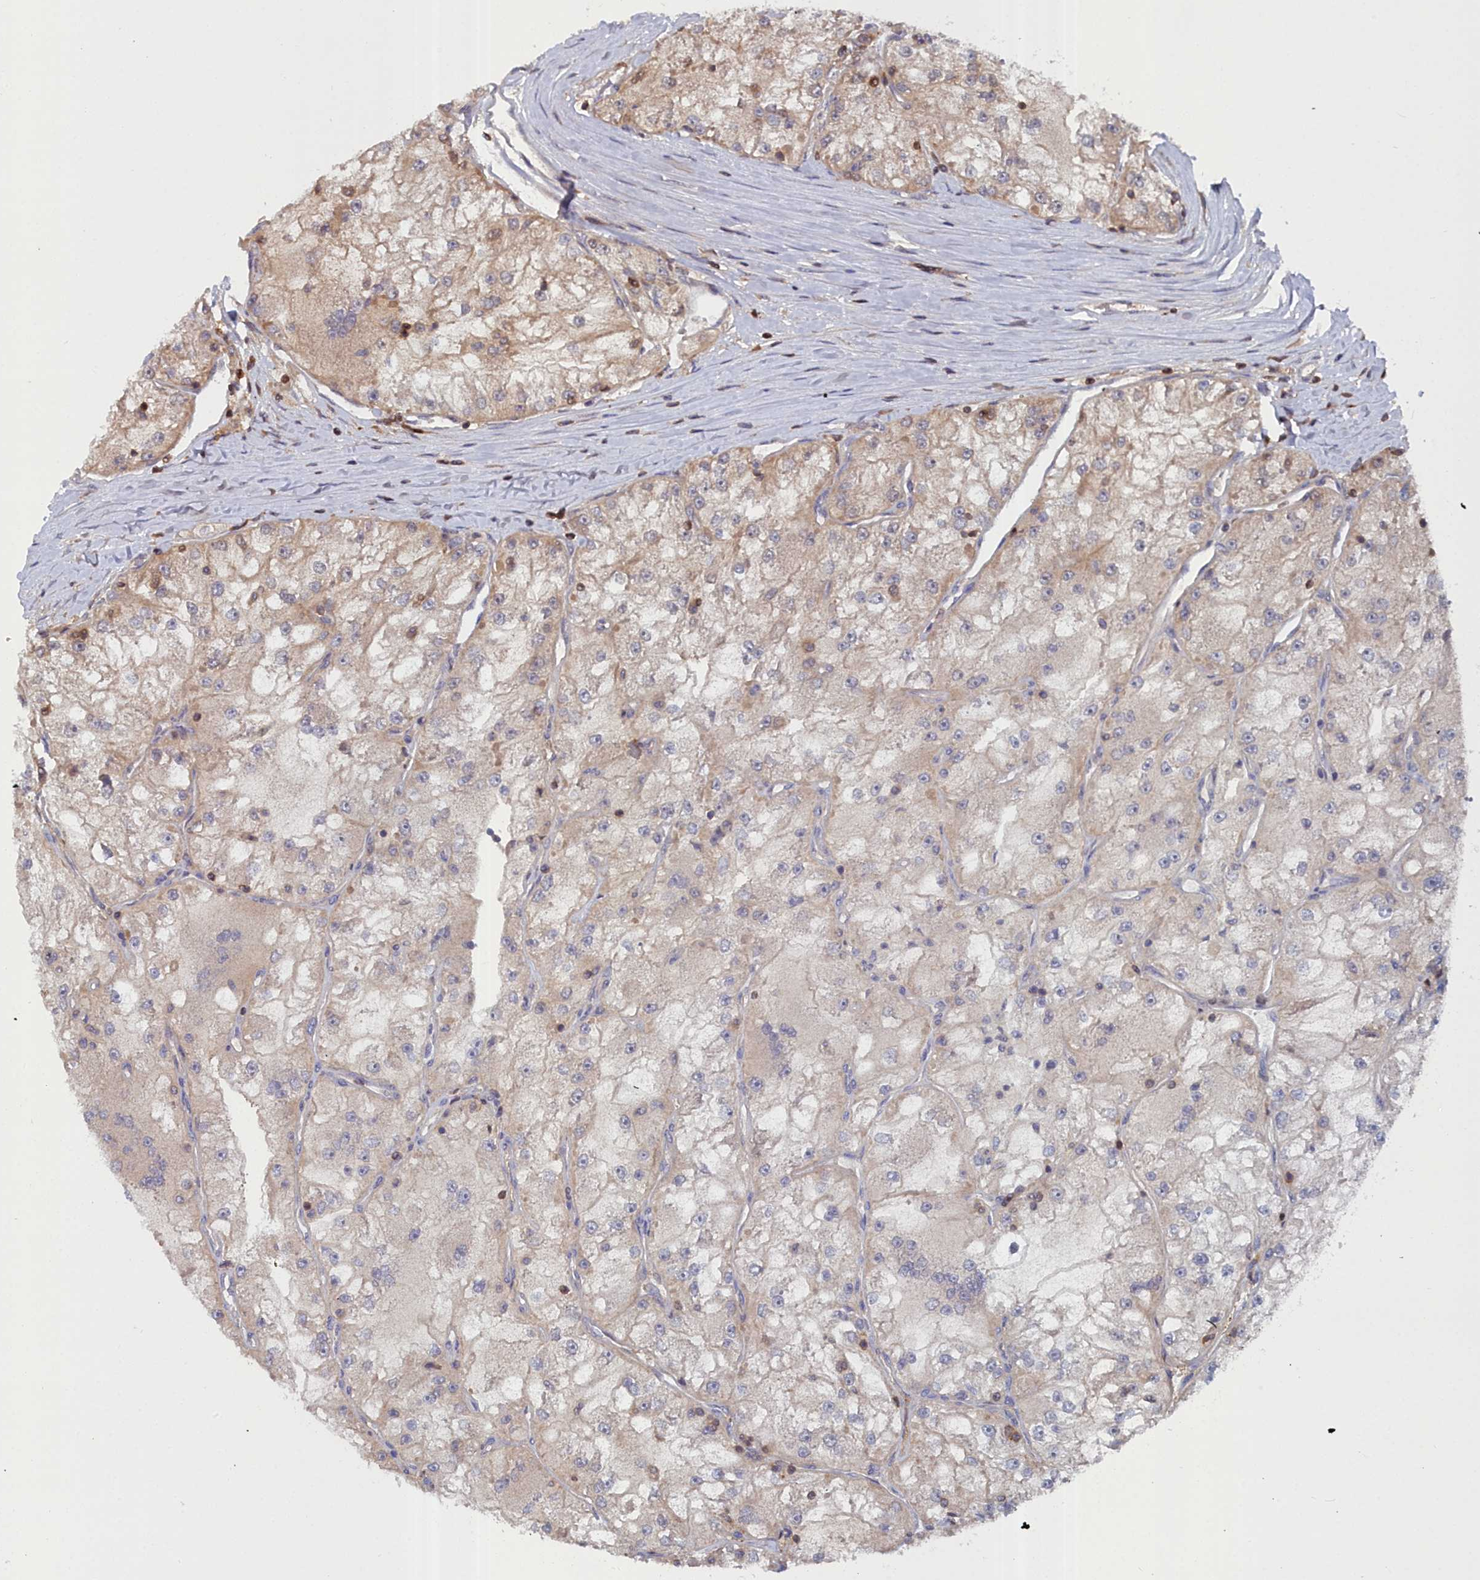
{"staining": {"intensity": "moderate", "quantity": "25%-75%", "location": "cytoplasmic/membranous"}, "tissue": "renal cancer", "cell_type": "Tumor cells", "image_type": "cancer", "snomed": [{"axis": "morphology", "description": "Adenocarcinoma, NOS"}, {"axis": "topography", "description": "Kidney"}], "caption": "A brown stain highlights moderate cytoplasmic/membranous staining of a protein in human adenocarcinoma (renal) tumor cells. Ihc stains the protein of interest in brown and the nuclei are stained blue.", "gene": "GFRA2", "patient": {"sex": "female", "age": 72}}